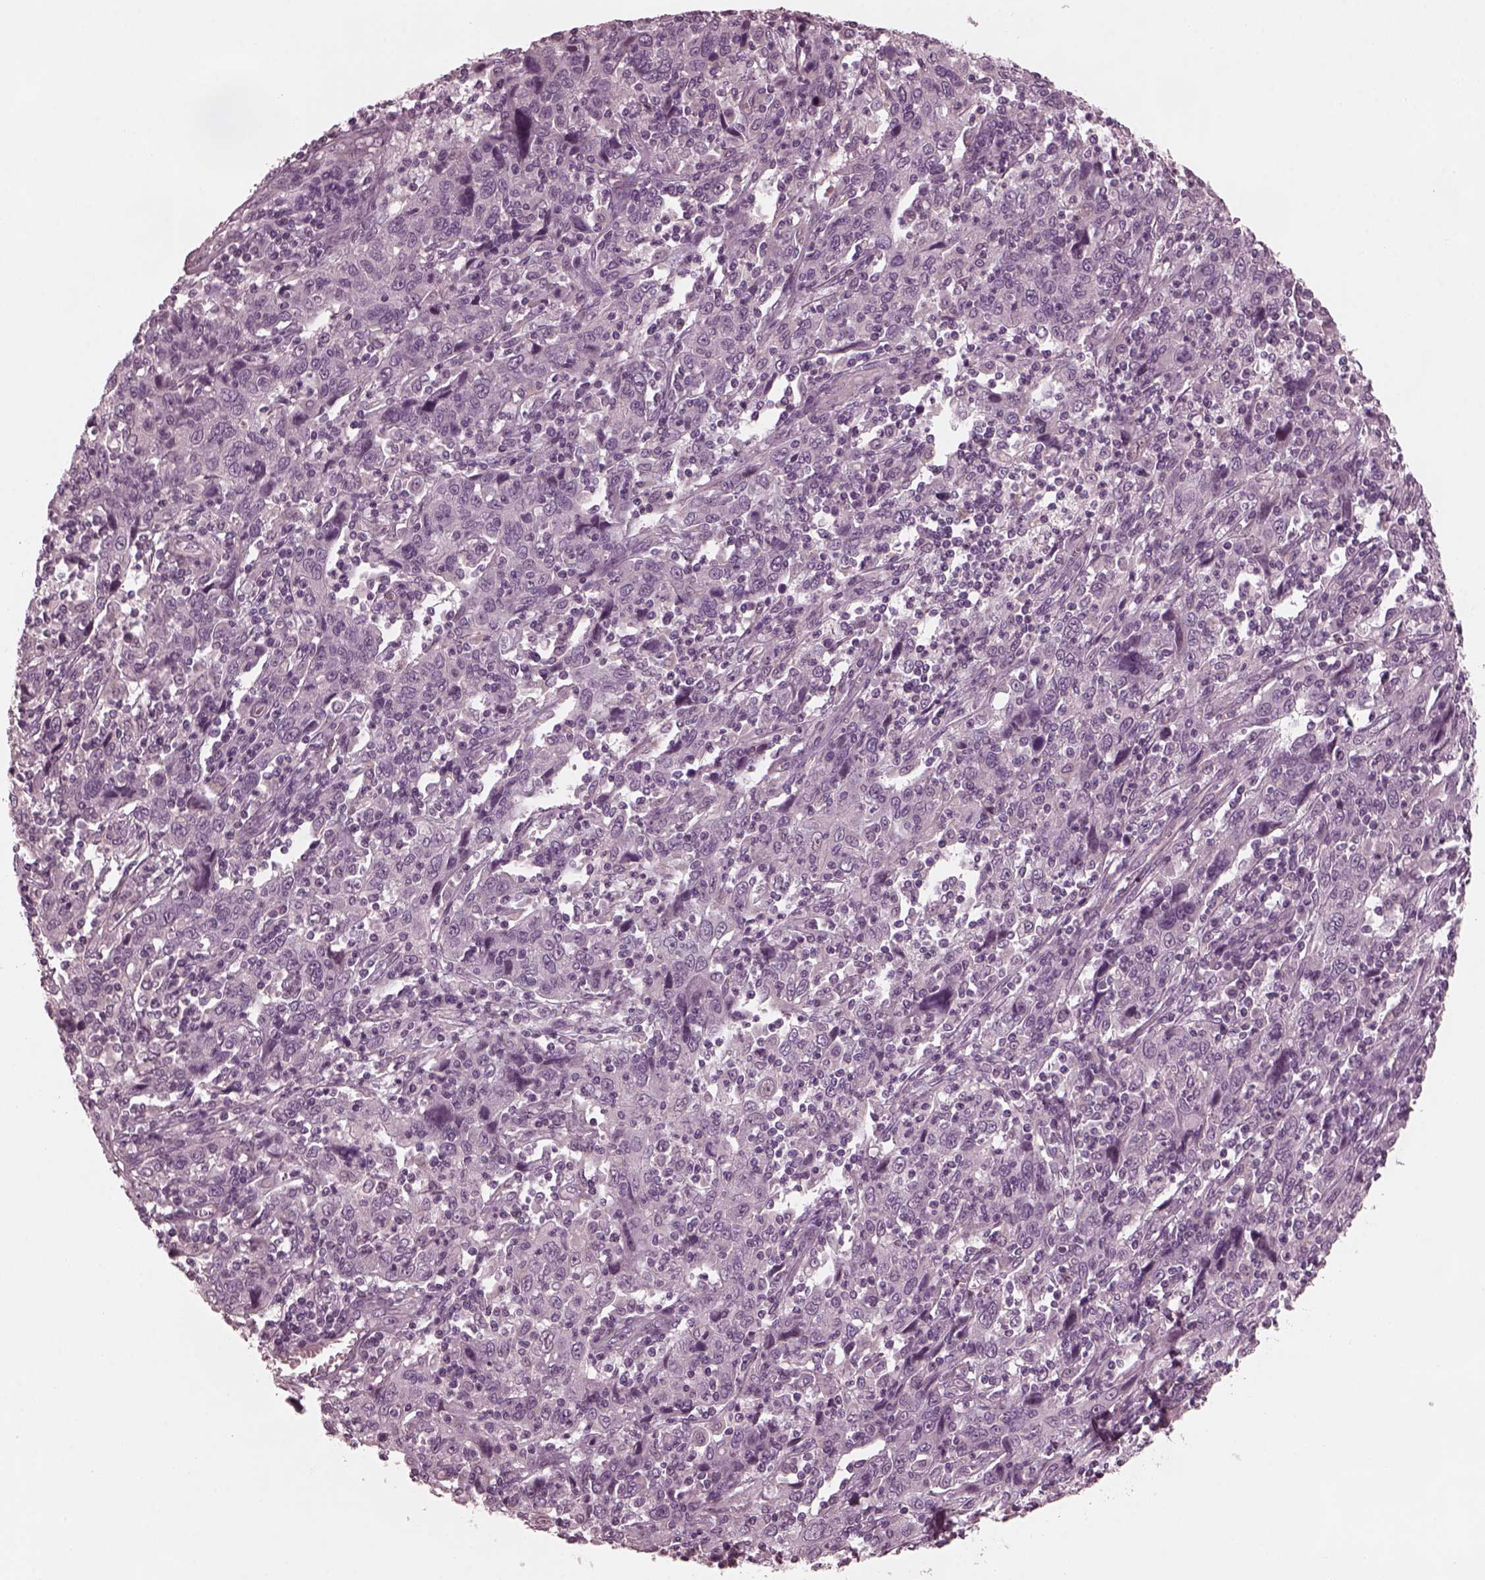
{"staining": {"intensity": "negative", "quantity": "none", "location": "none"}, "tissue": "cervical cancer", "cell_type": "Tumor cells", "image_type": "cancer", "snomed": [{"axis": "morphology", "description": "Squamous cell carcinoma, NOS"}, {"axis": "topography", "description": "Cervix"}], "caption": "DAB immunohistochemical staining of cervical cancer (squamous cell carcinoma) demonstrates no significant positivity in tumor cells.", "gene": "KIF6", "patient": {"sex": "female", "age": 46}}